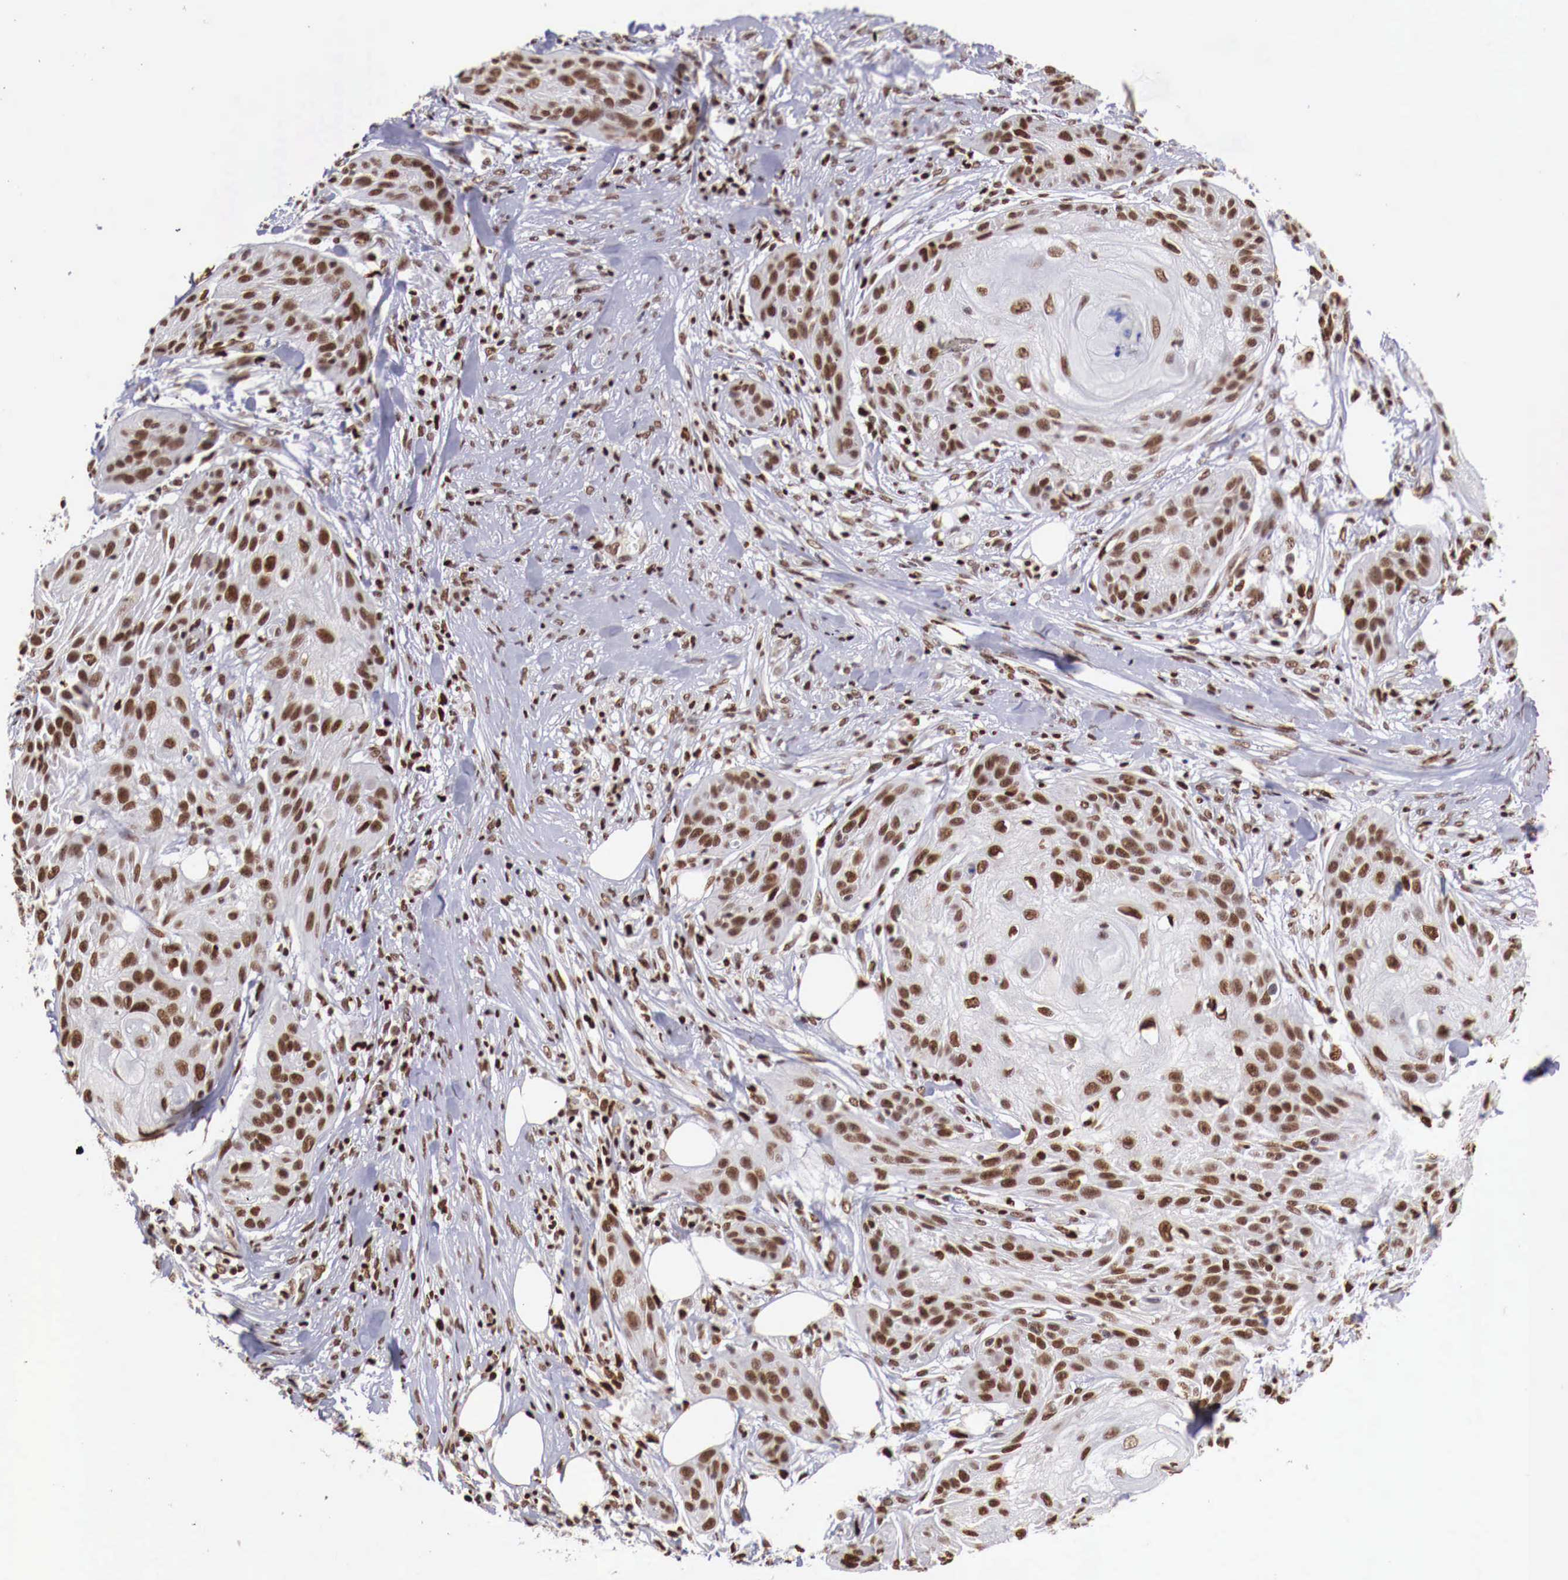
{"staining": {"intensity": "moderate", "quantity": ">75%", "location": "nuclear"}, "tissue": "skin cancer", "cell_type": "Tumor cells", "image_type": "cancer", "snomed": [{"axis": "morphology", "description": "Squamous cell carcinoma, NOS"}, {"axis": "topography", "description": "Skin"}], "caption": "A brown stain labels moderate nuclear positivity of a protein in human skin cancer tumor cells.", "gene": "MAX", "patient": {"sex": "female", "age": 88}}